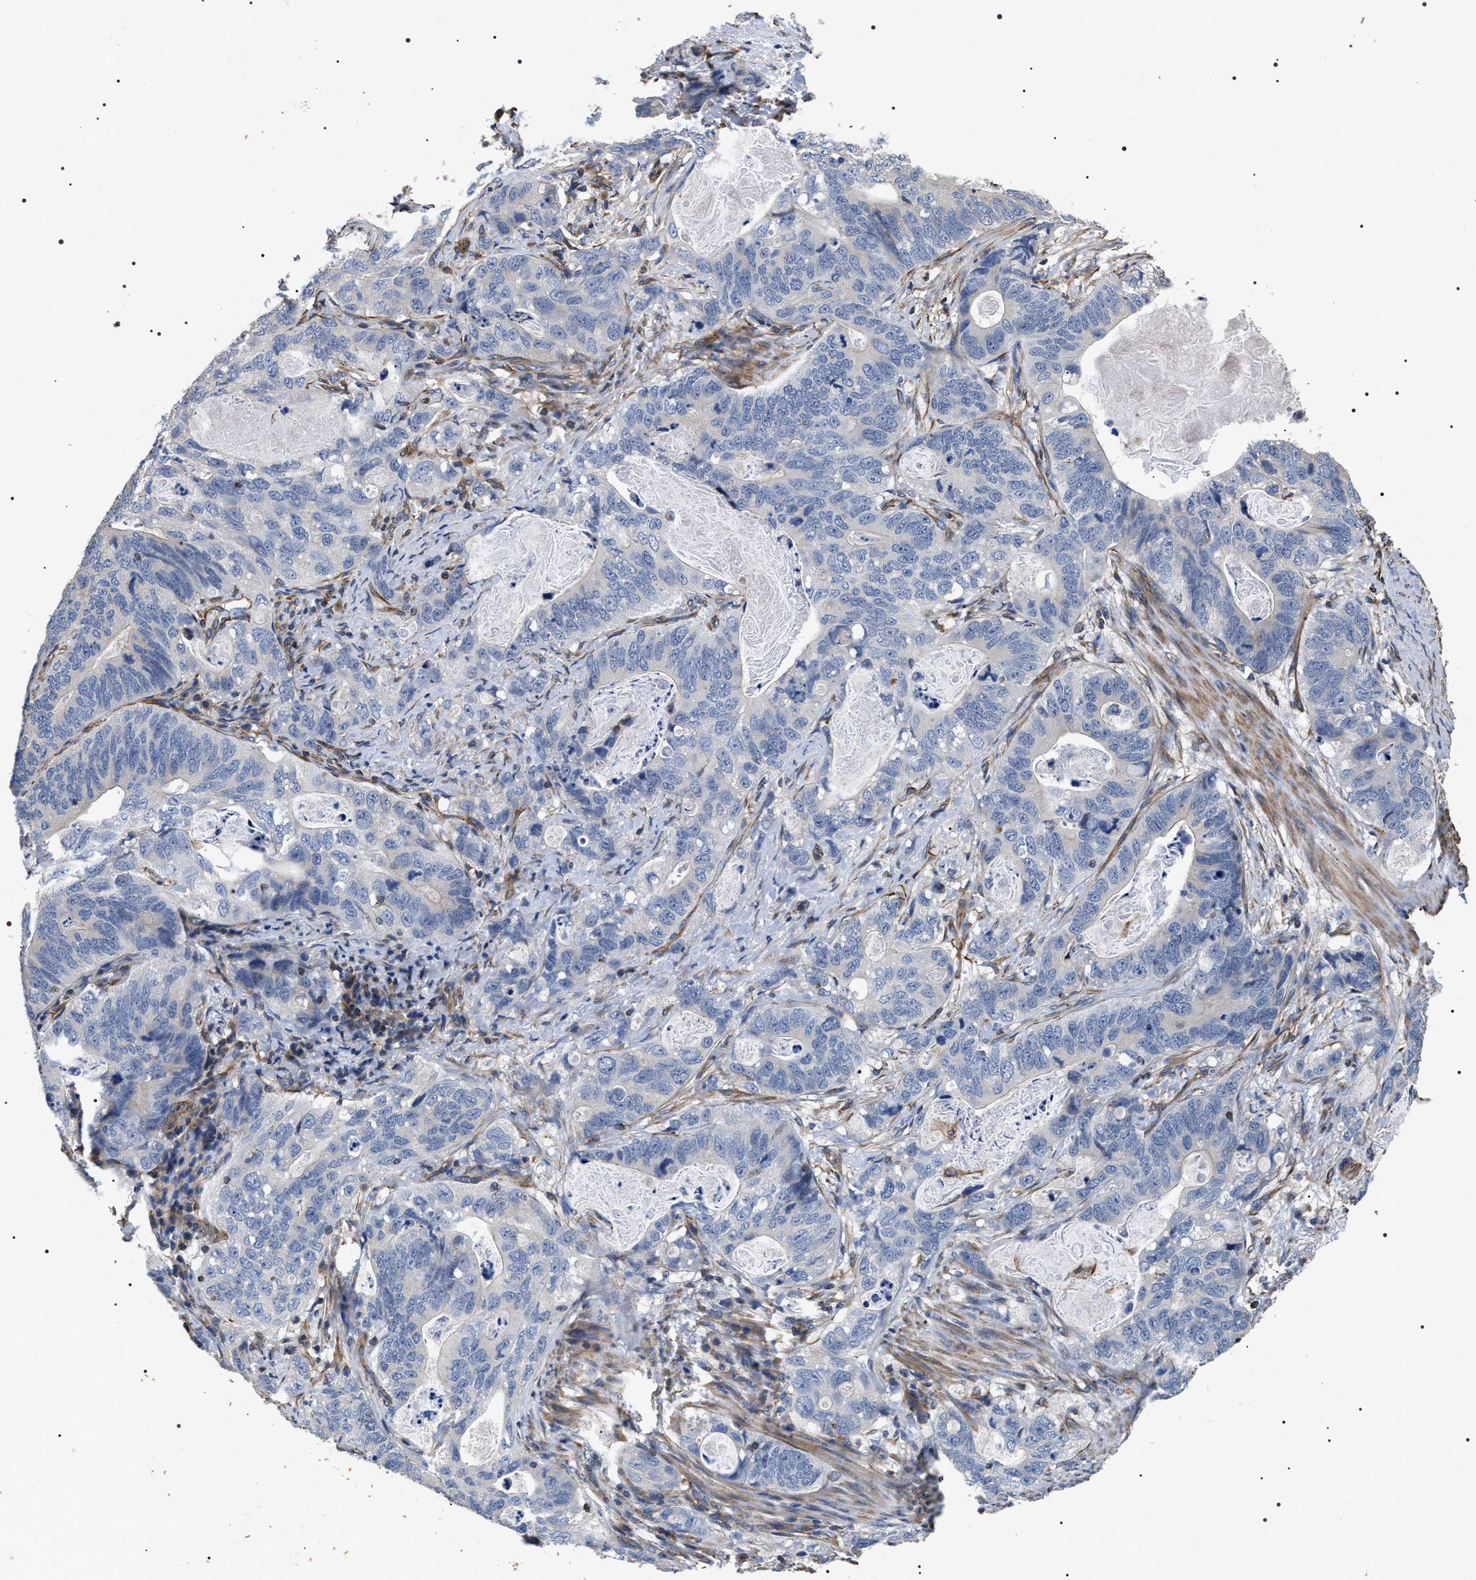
{"staining": {"intensity": "negative", "quantity": "none", "location": "none"}, "tissue": "stomach cancer", "cell_type": "Tumor cells", "image_type": "cancer", "snomed": [{"axis": "morphology", "description": "Normal tissue, NOS"}, {"axis": "morphology", "description": "Adenocarcinoma, NOS"}, {"axis": "topography", "description": "Stomach"}], "caption": "This is a image of immunohistochemistry staining of stomach cancer, which shows no staining in tumor cells. (DAB immunohistochemistry (IHC), high magnification).", "gene": "TSPAN33", "patient": {"sex": "female", "age": 89}}